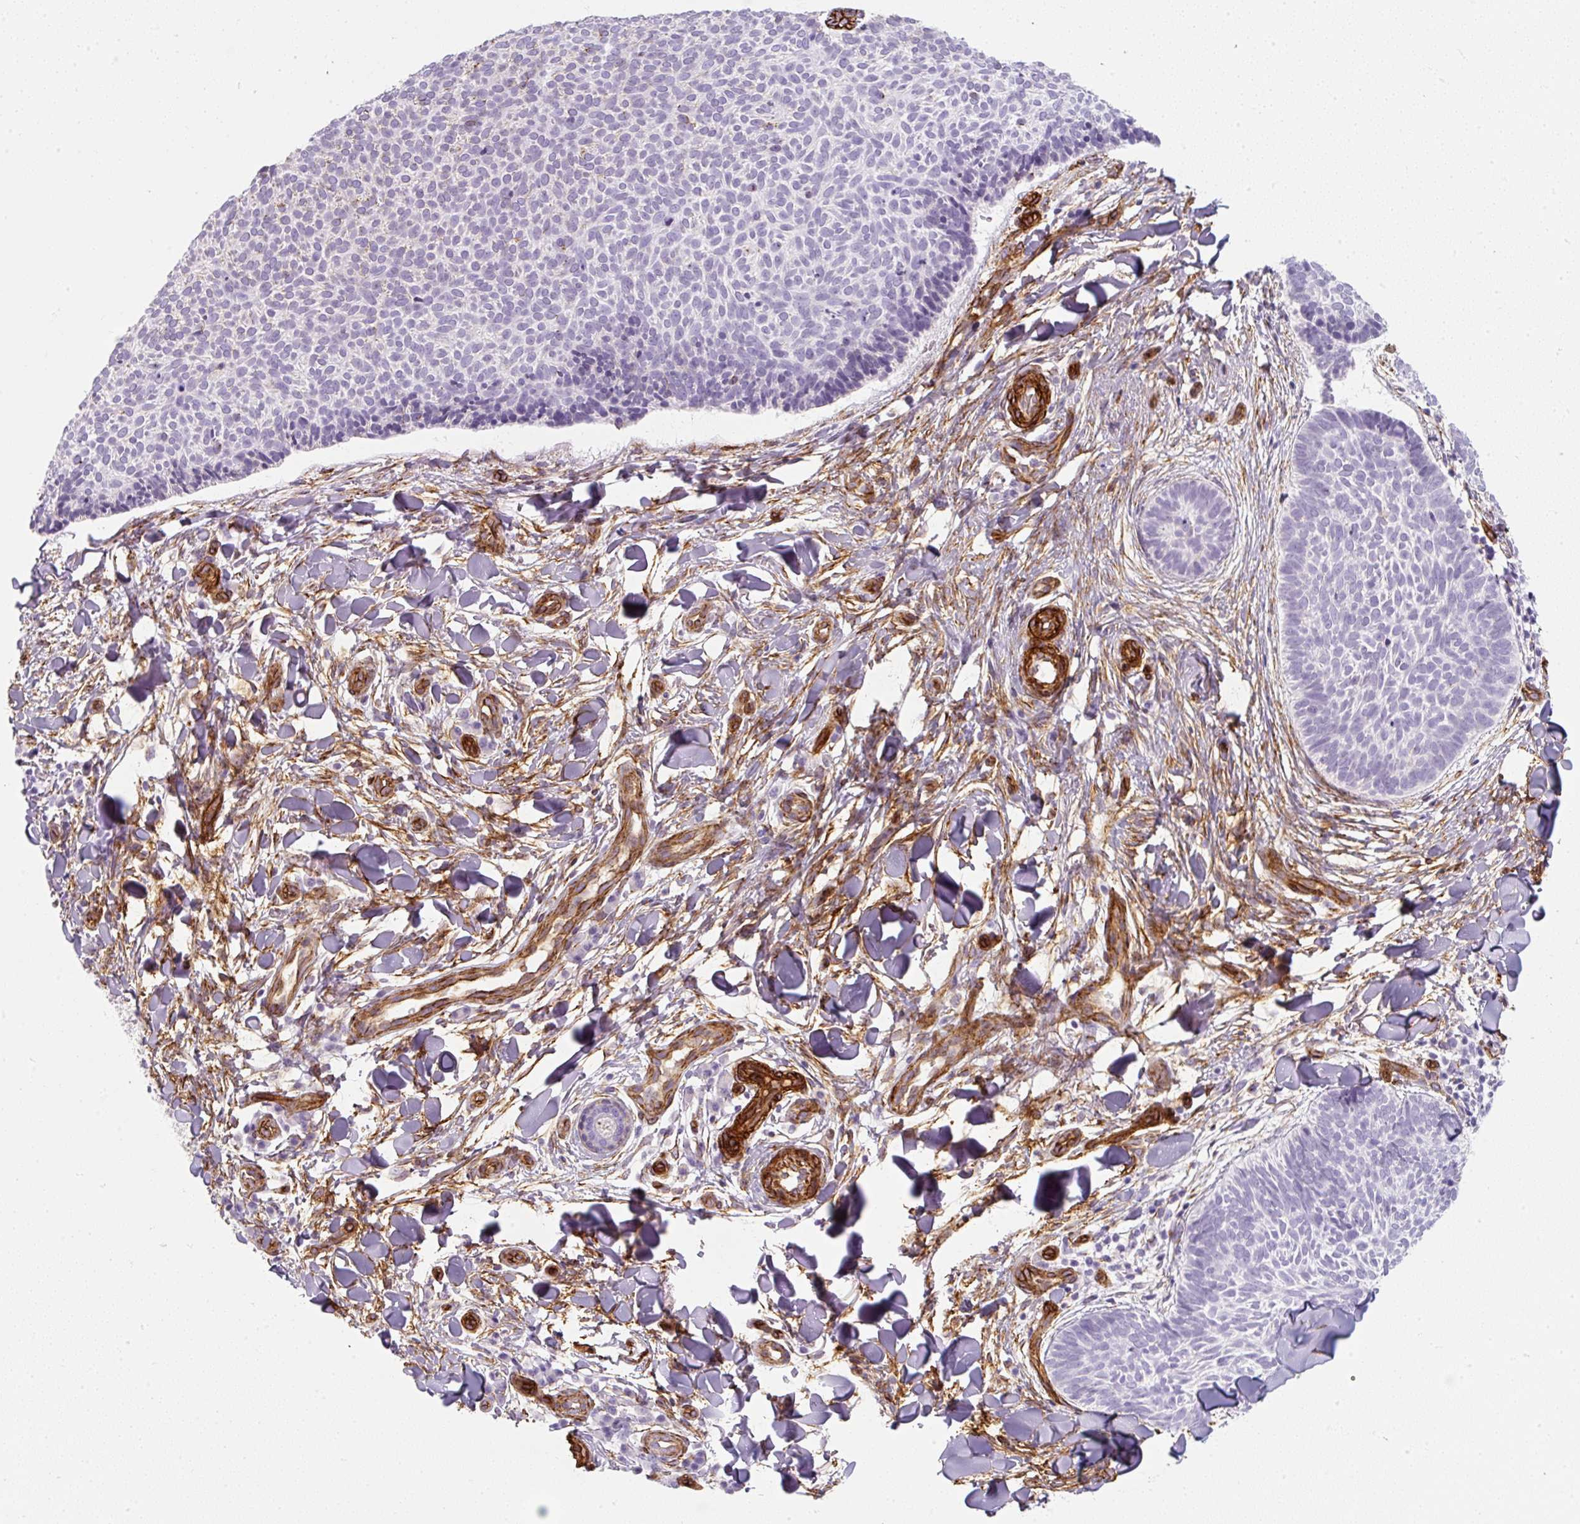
{"staining": {"intensity": "negative", "quantity": "none", "location": "none"}, "tissue": "skin cancer", "cell_type": "Tumor cells", "image_type": "cancer", "snomed": [{"axis": "morphology", "description": "Normal tissue, NOS"}, {"axis": "morphology", "description": "Basal cell carcinoma"}, {"axis": "topography", "description": "Skin"}], "caption": "Immunohistochemistry histopathology image of neoplastic tissue: skin basal cell carcinoma stained with DAB (3,3'-diaminobenzidine) demonstrates no significant protein positivity in tumor cells.", "gene": "CAVIN3", "patient": {"sex": "male", "age": 50}}